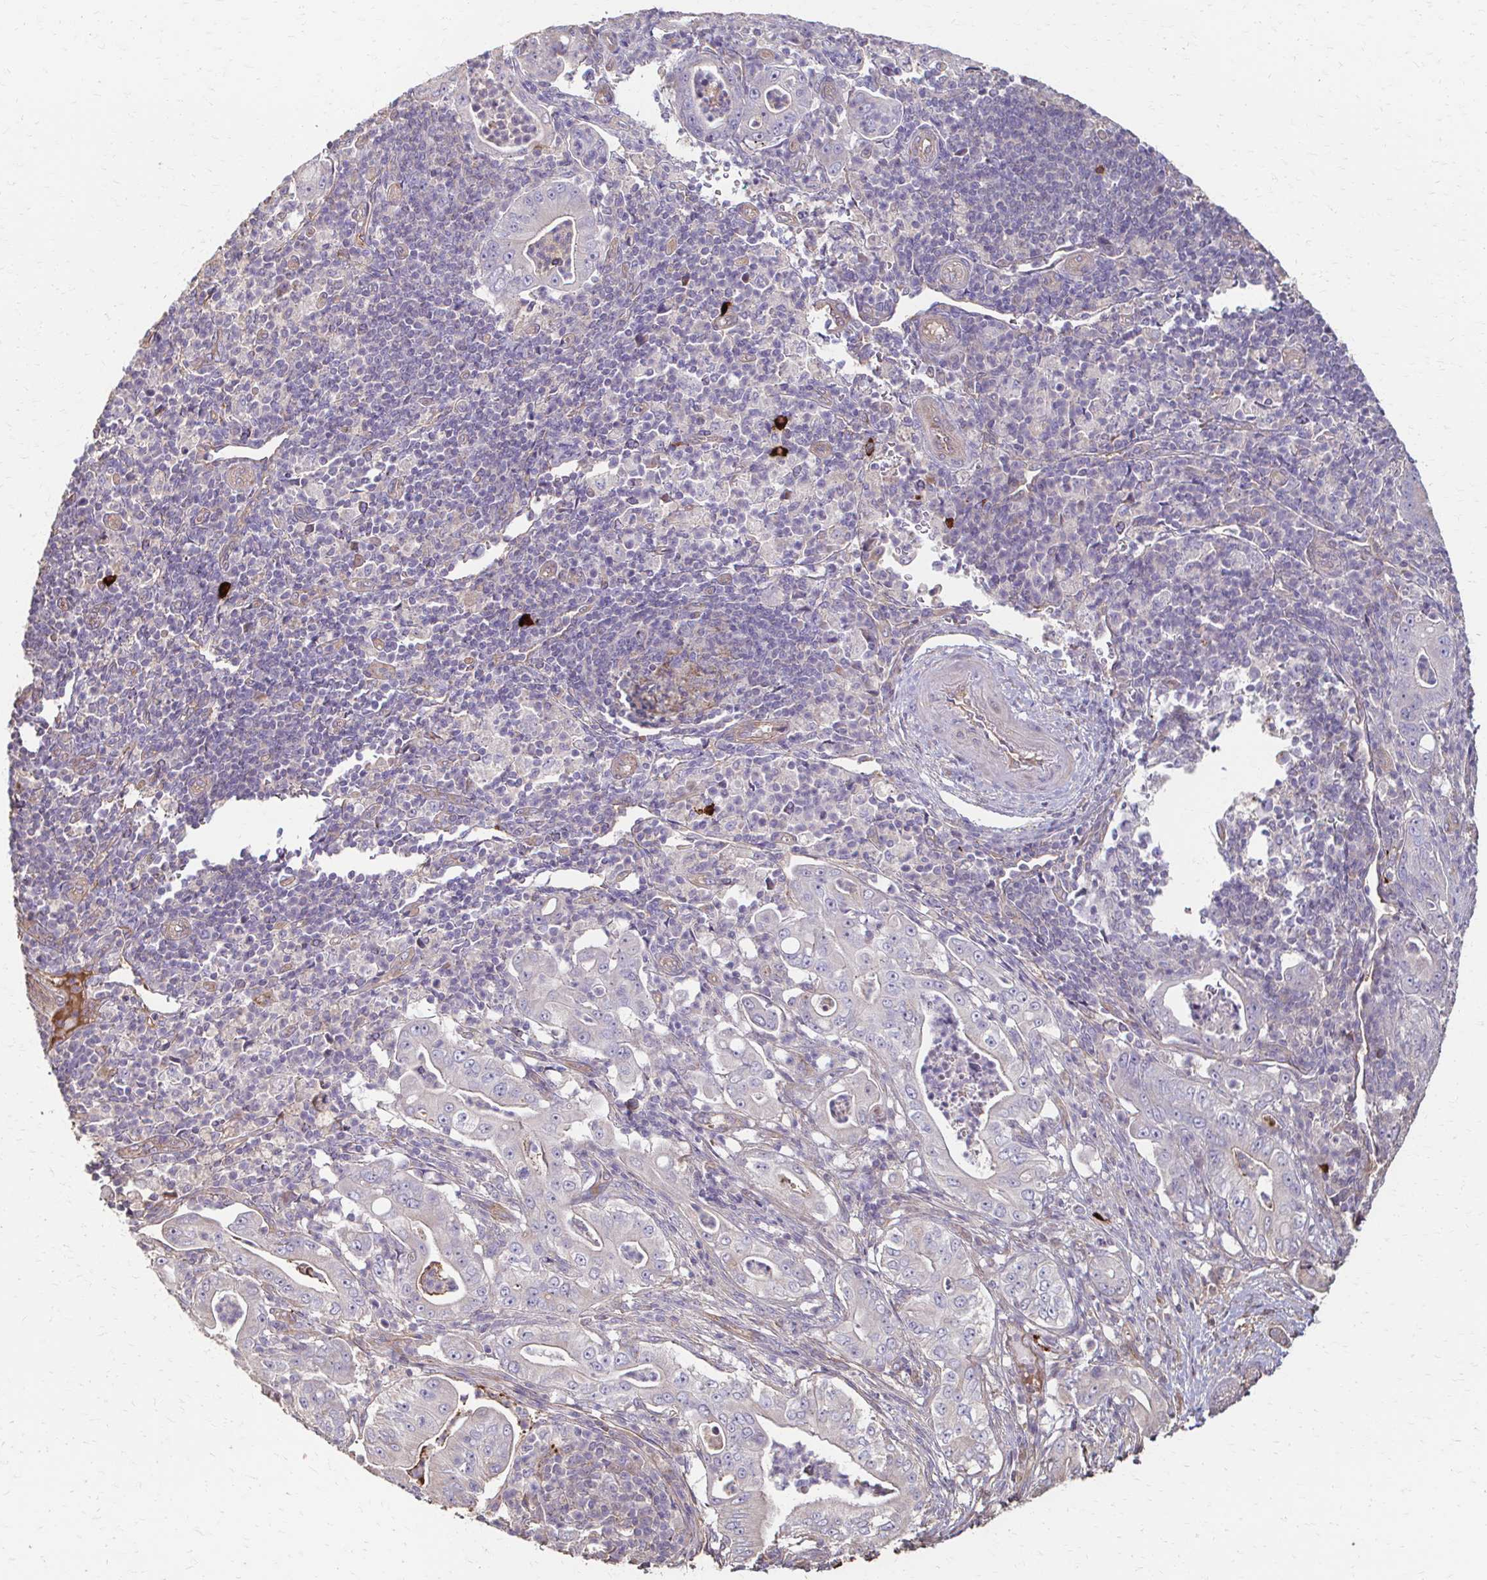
{"staining": {"intensity": "negative", "quantity": "none", "location": "none"}, "tissue": "pancreatic cancer", "cell_type": "Tumor cells", "image_type": "cancer", "snomed": [{"axis": "morphology", "description": "Adenocarcinoma, NOS"}, {"axis": "topography", "description": "Pancreas"}], "caption": "Tumor cells show no significant protein positivity in pancreatic cancer.", "gene": "IL18BP", "patient": {"sex": "male", "age": 71}}